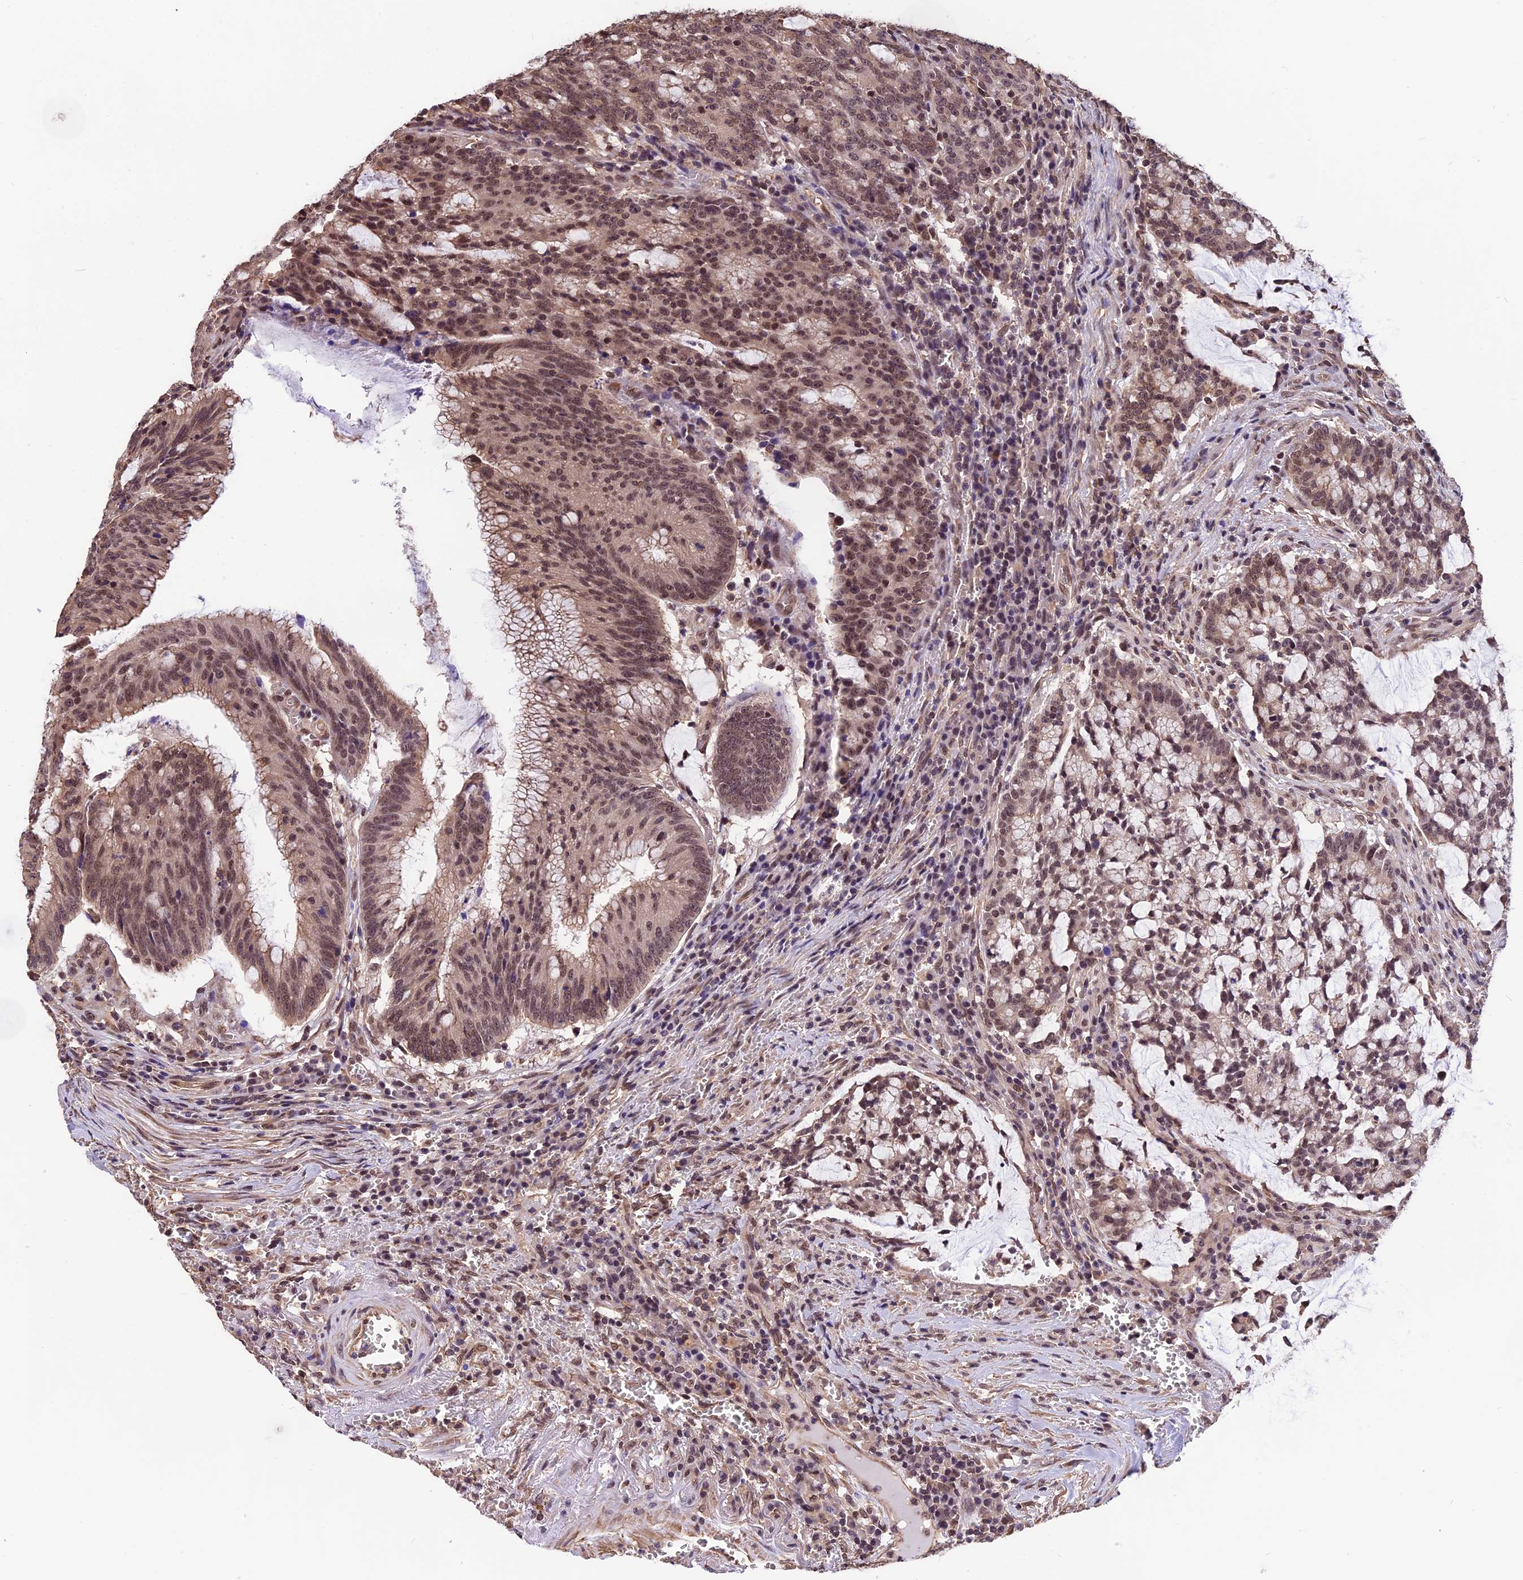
{"staining": {"intensity": "moderate", "quantity": ">75%", "location": "nuclear"}, "tissue": "colorectal cancer", "cell_type": "Tumor cells", "image_type": "cancer", "snomed": [{"axis": "morphology", "description": "Adenocarcinoma, NOS"}, {"axis": "topography", "description": "Rectum"}], "caption": "DAB (3,3'-diaminobenzidine) immunohistochemical staining of colorectal cancer reveals moderate nuclear protein positivity in about >75% of tumor cells.", "gene": "ZC3H4", "patient": {"sex": "female", "age": 77}}